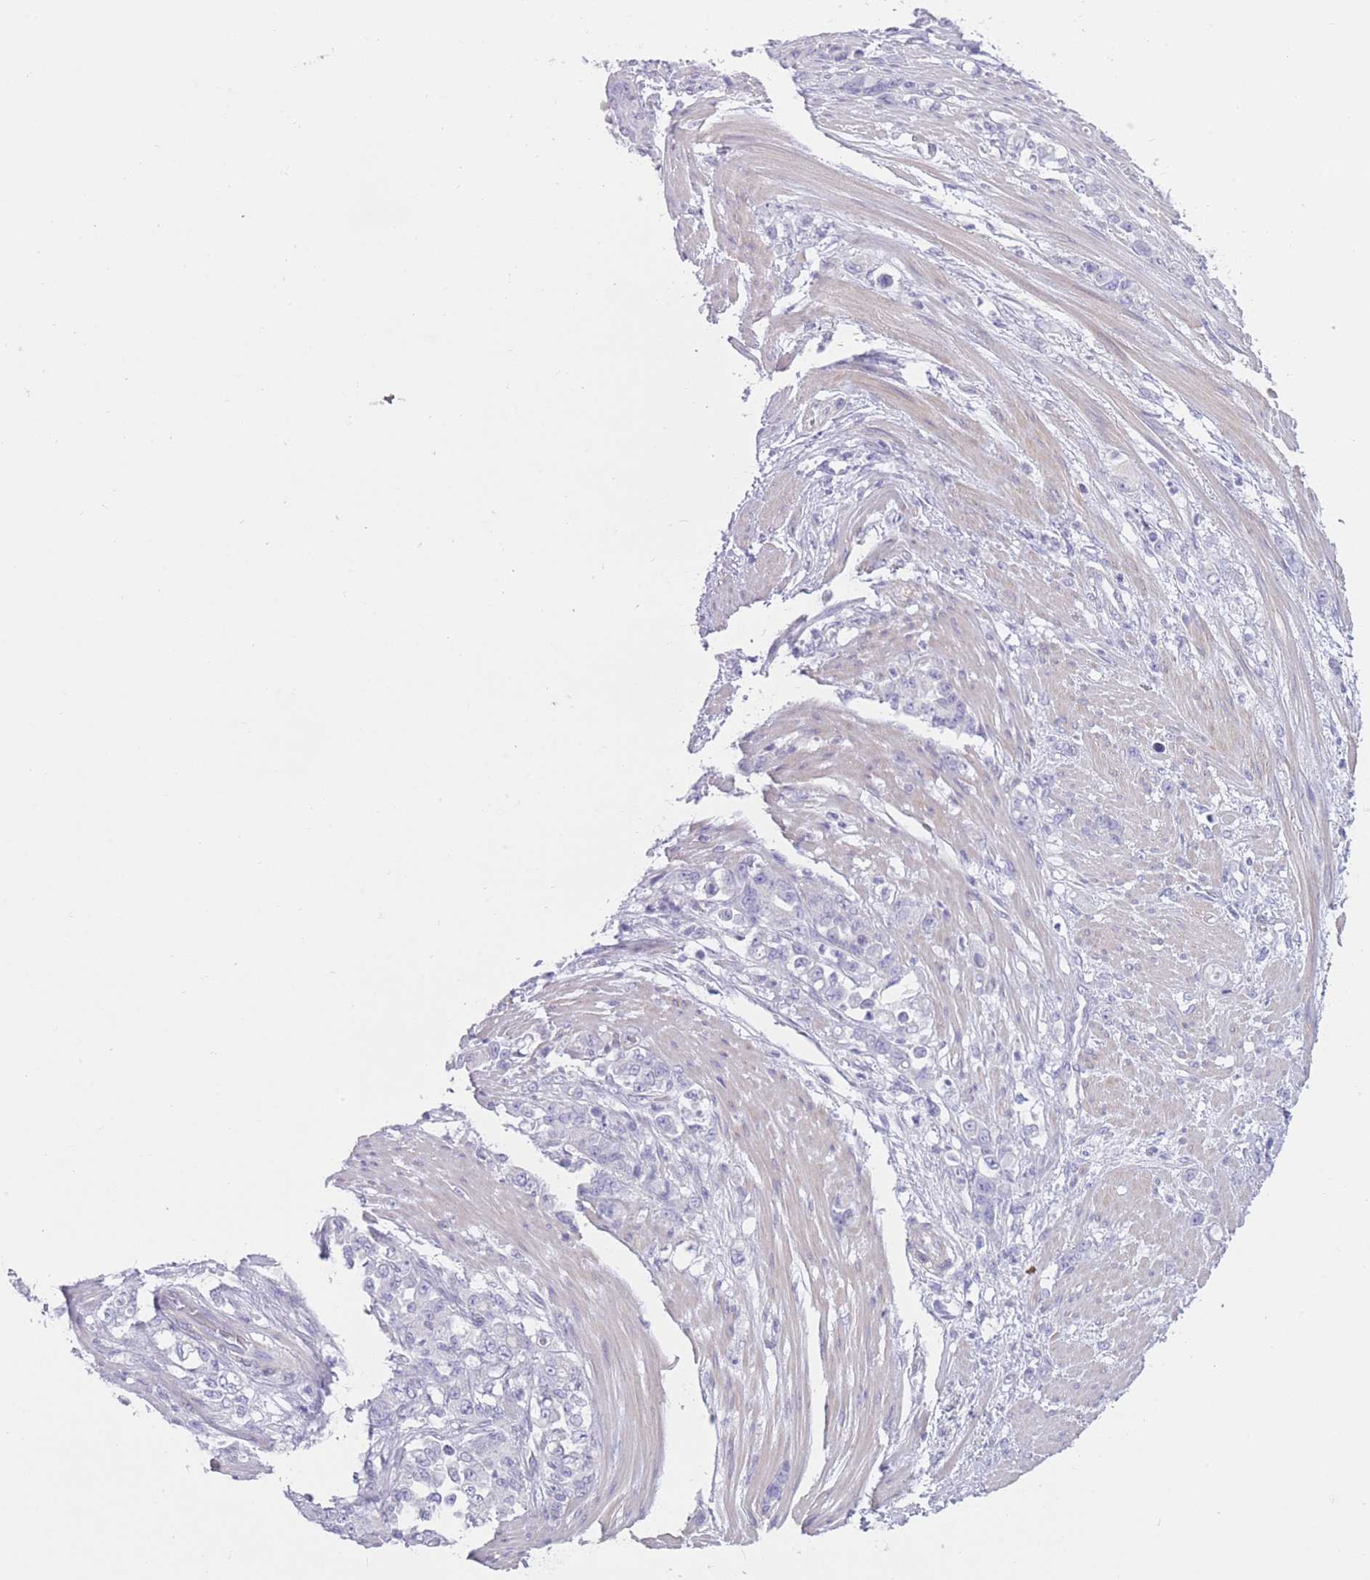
{"staining": {"intensity": "negative", "quantity": "none", "location": "none"}, "tissue": "stomach cancer", "cell_type": "Tumor cells", "image_type": "cancer", "snomed": [{"axis": "morphology", "description": "Normal tissue, NOS"}, {"axis": "morphology", "description": "Adenocarcinoma, NOS"}, {"axis": "topography", "description": "Stomach"}], "caption": "An image of adenocarcinoma (stomach) stained for a protein reveals no brown staining in tumor cells. Nuclei are stained in blue.", "gene": "OR11H12", "patient": {"sex": "female", "age": 79}}